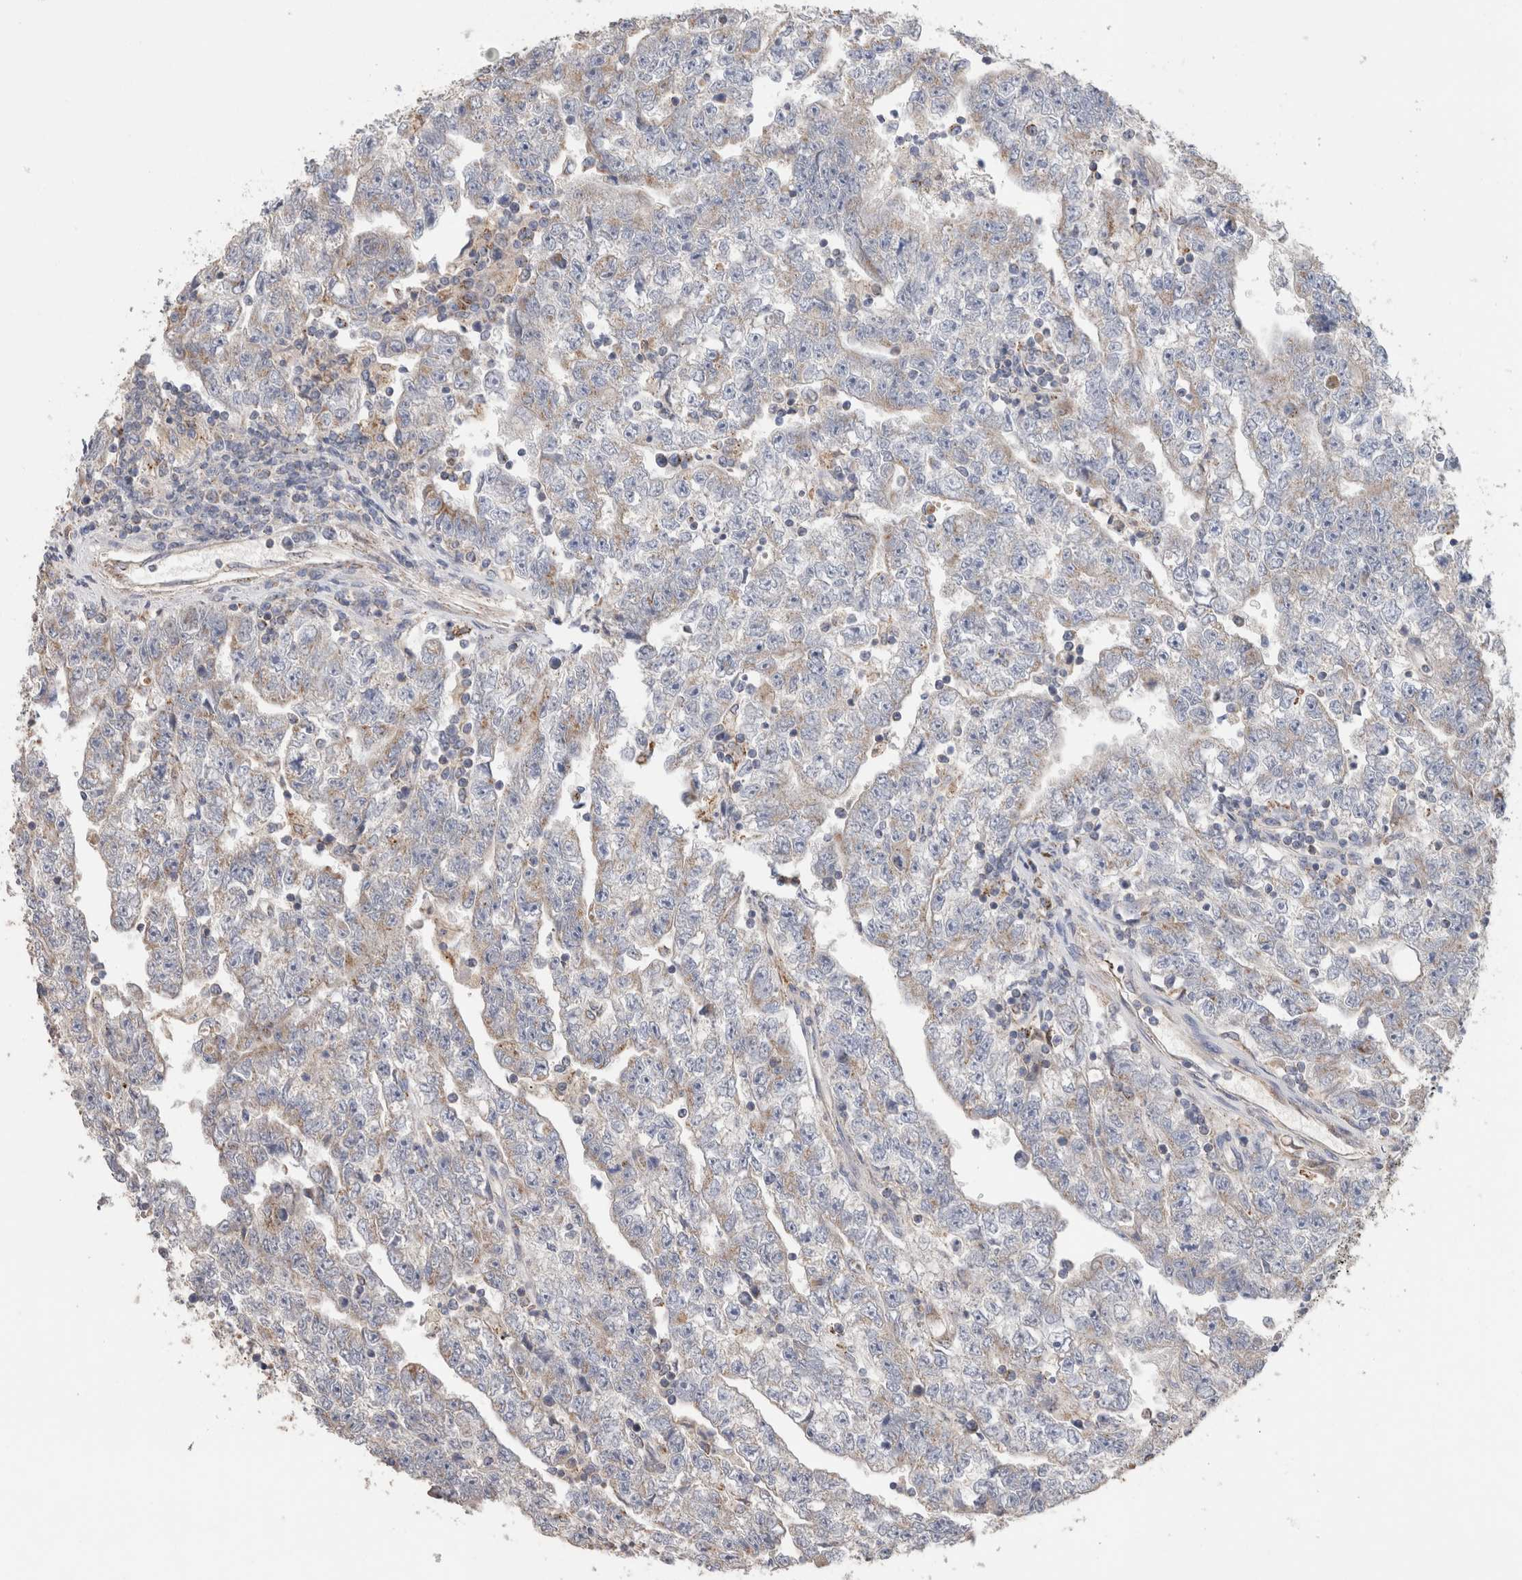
{"staining": {"intensity": "weak", "quantity": "<25%", "location": "cytoplasmic/membranous"}, "tissue": "testis cancer", "cell_type": "Tumor cells", "image_type": "cancer", "snomed": [{"axis": "morphology", "description": "Carcinoma, Embryonal, NOS"}, {"axis": "topography", "description": "Testis"}], "caption": "IHC histopathology image of human testis cancer (embryonal carcinoma) stained for a protein (brown), which shows no staining in tumor cells.", "gene": "IARS2", "patient": {"sex": "male", "age": 25}}